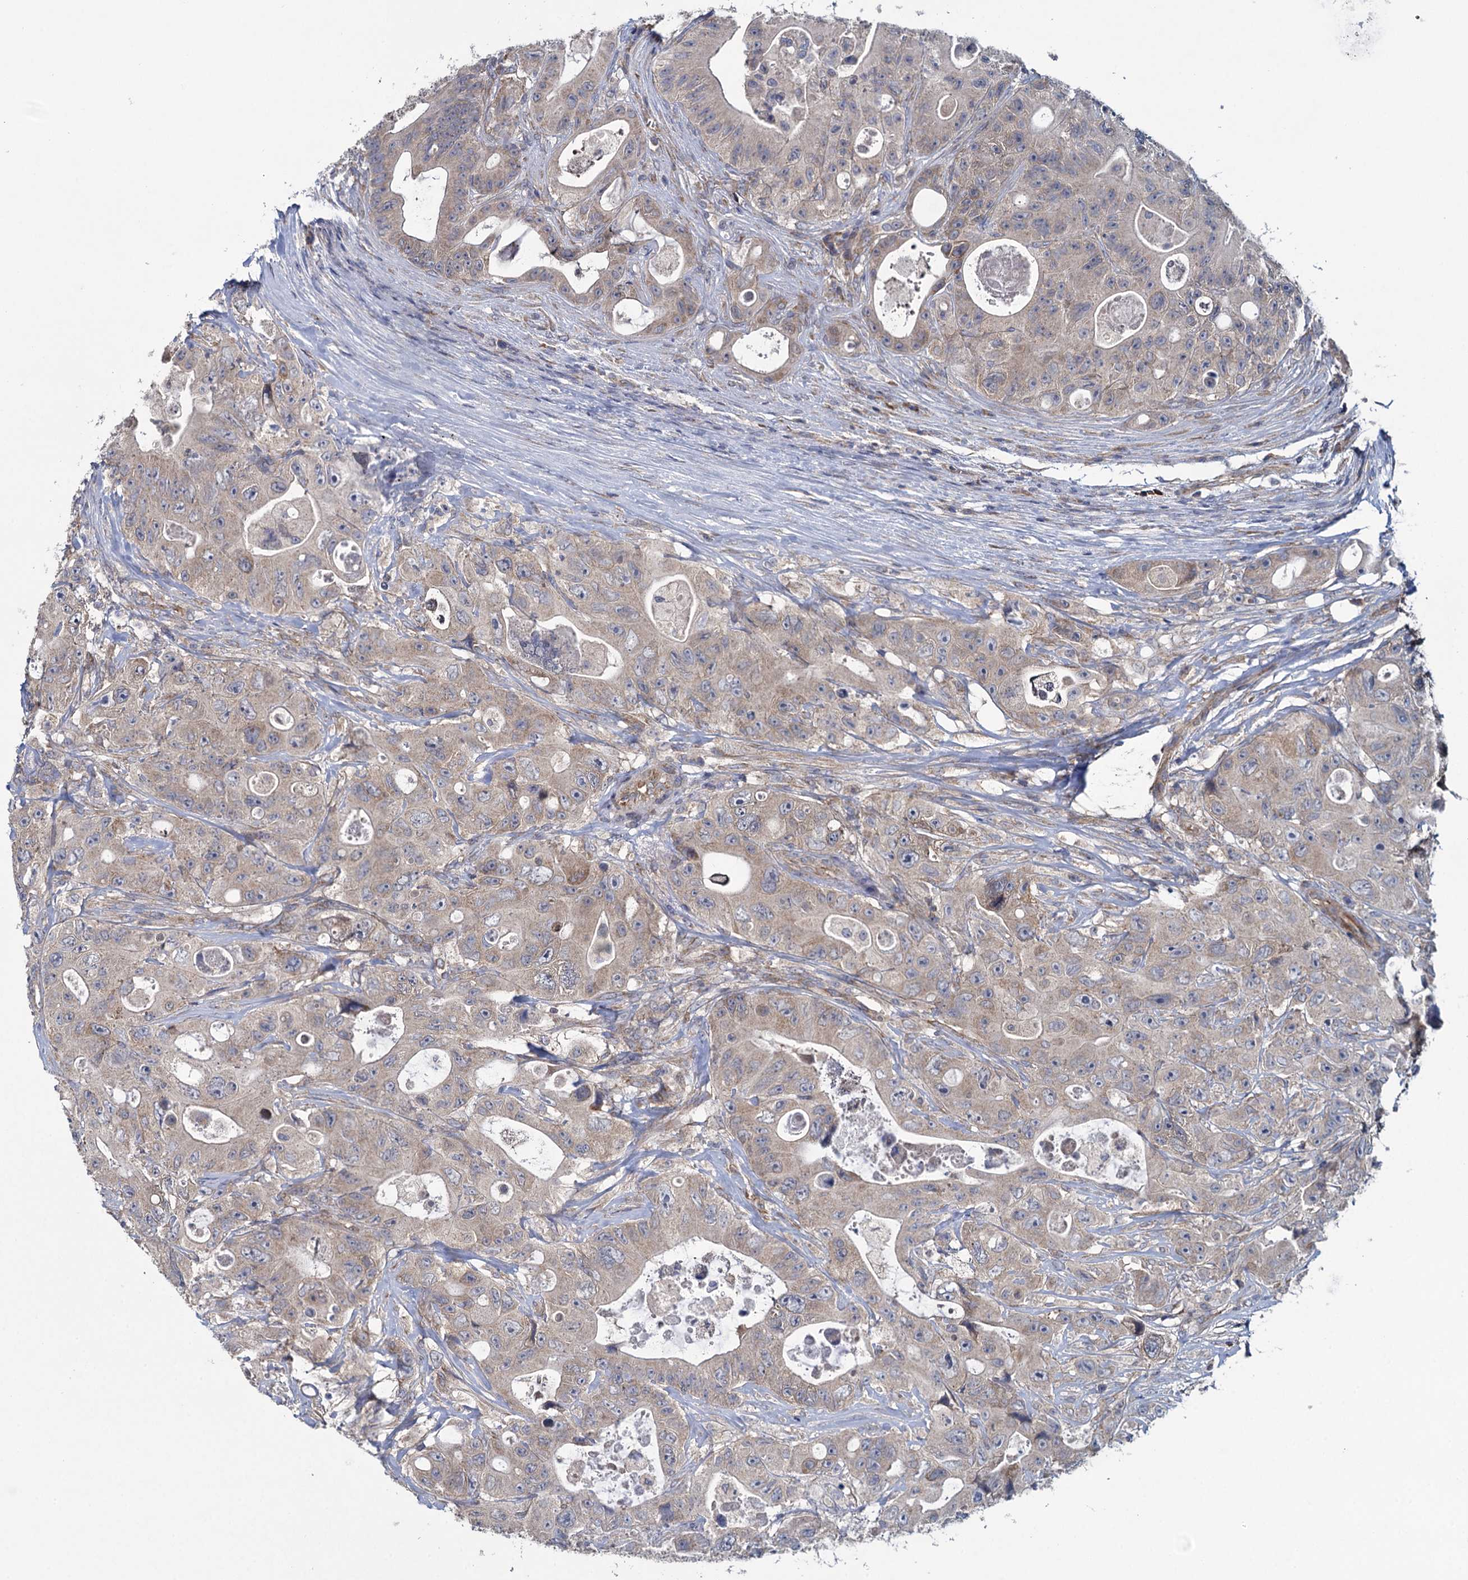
{"staining": {"intensity": "weak", "quantity": ">75%", "location": "cytoplasmic/membranous"}, "tissue": "colorectal cancer", "cell_type": "Tumor cells", "image_type": "cancer", "snomed": [{"axis": "morphology", "description": "Adenocarcinoma, NOS"}, {"axis": "topography", "description": "Colon"}], "caption": "Weak cytoplasmic/membranous expression is appreciated in approximately >75% of tumor cells in colorectal cancer (adenocarcinoma).", "gene": "GSTM2", "patient": {"sex": "female", "age": 46}}